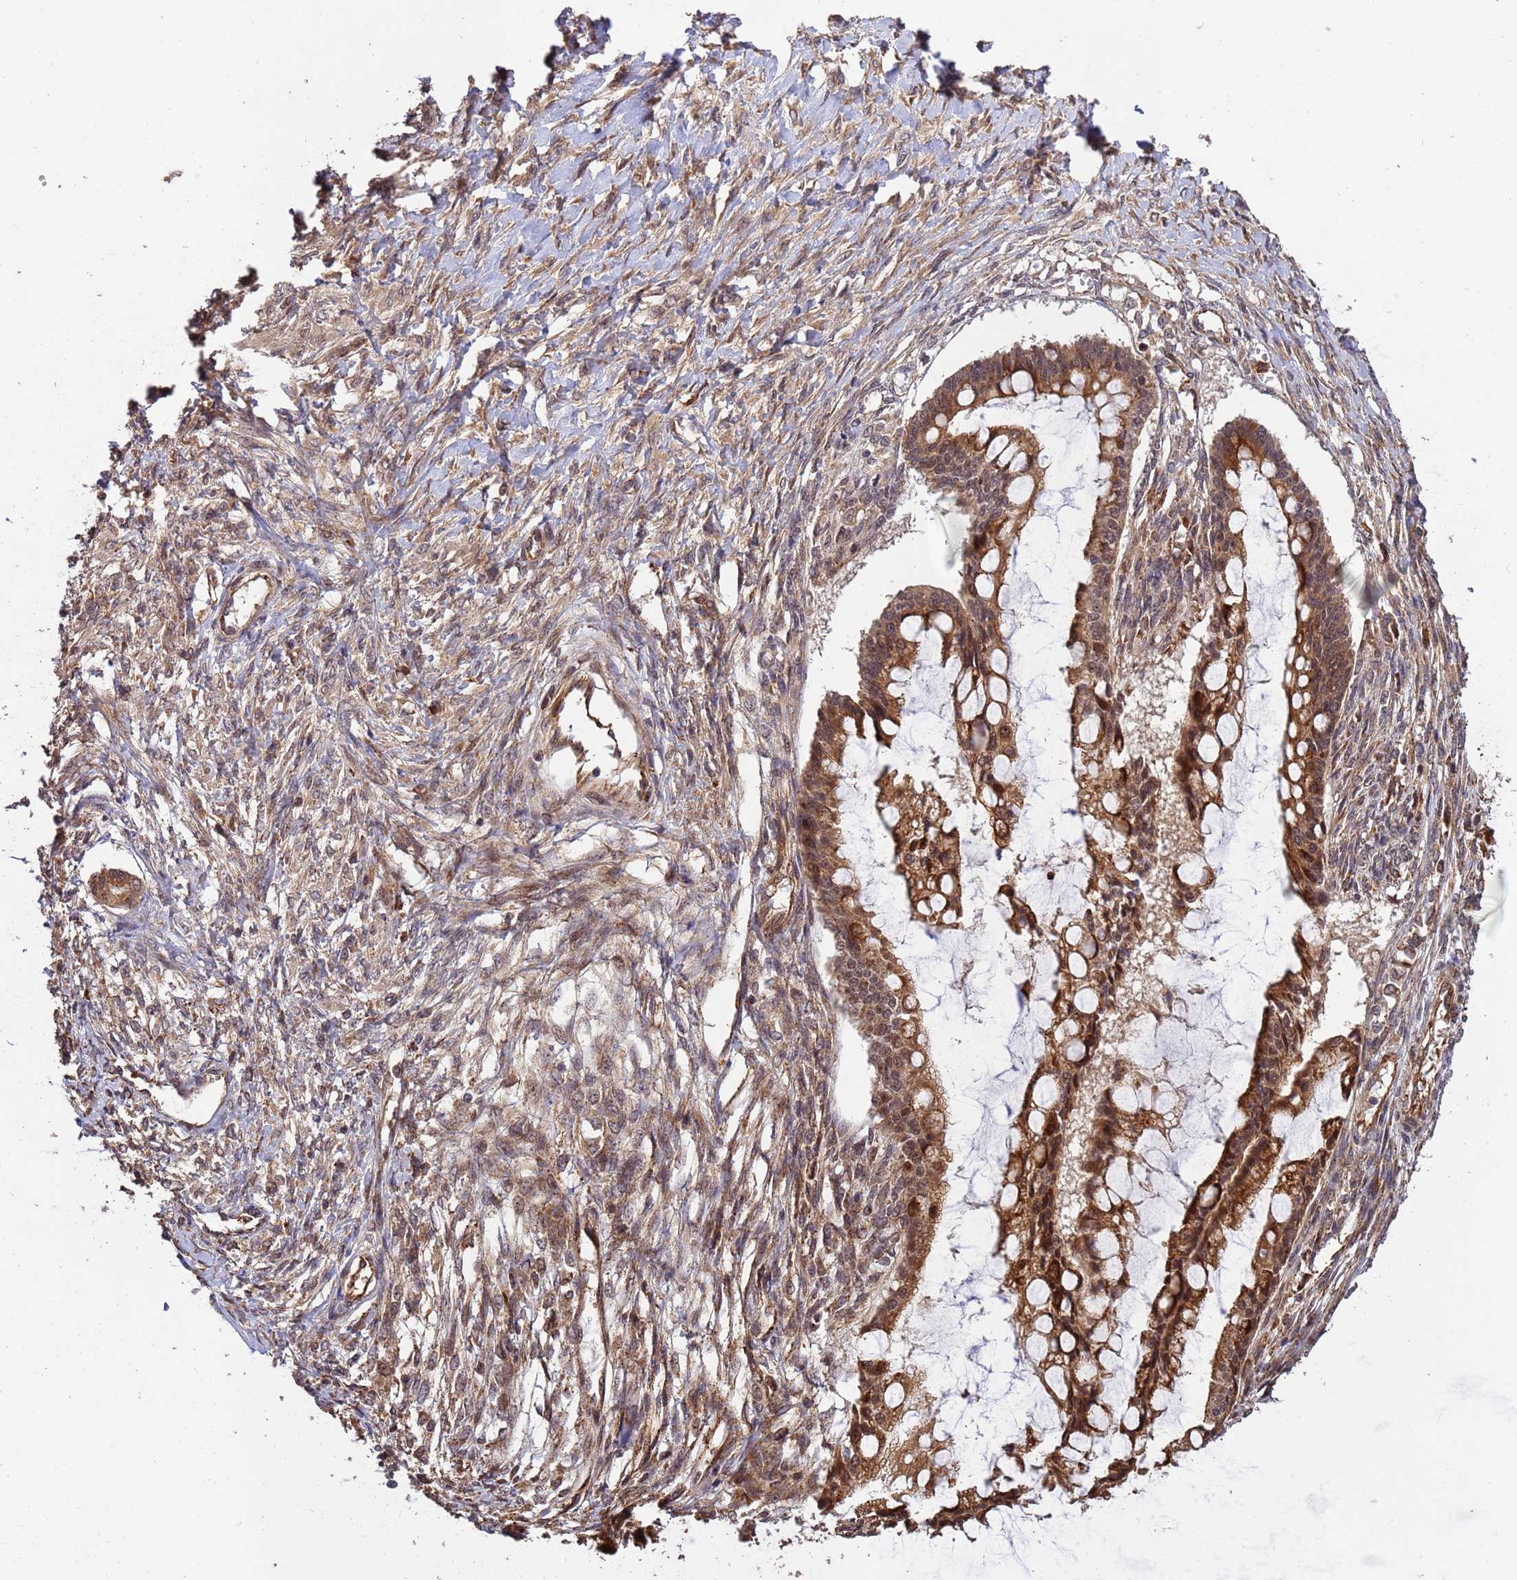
{"staining": {"intensity": "moderate", "quantity": ">75%", "location": "cytoplasmic/membranous,nuclear"}, "tissue": "ovarian cancer", "cell_type": "Tumor cells", "image_type": "cancer", "snomed": [{"axis": "morphology", "description": "Cystadenocarcinoma, mucinous, NOS"}, {"axis": "topography", "description": "Ovary"}], "caption": "Ovarian cancer was stained to show a protein in brown. There is medium levels of moderate cytoplasmic/membranous and nuclear staining in approximately >75% of tumor cells.", "gene": "ZNF619", "patient": {"sex": "female", "age": 73}}